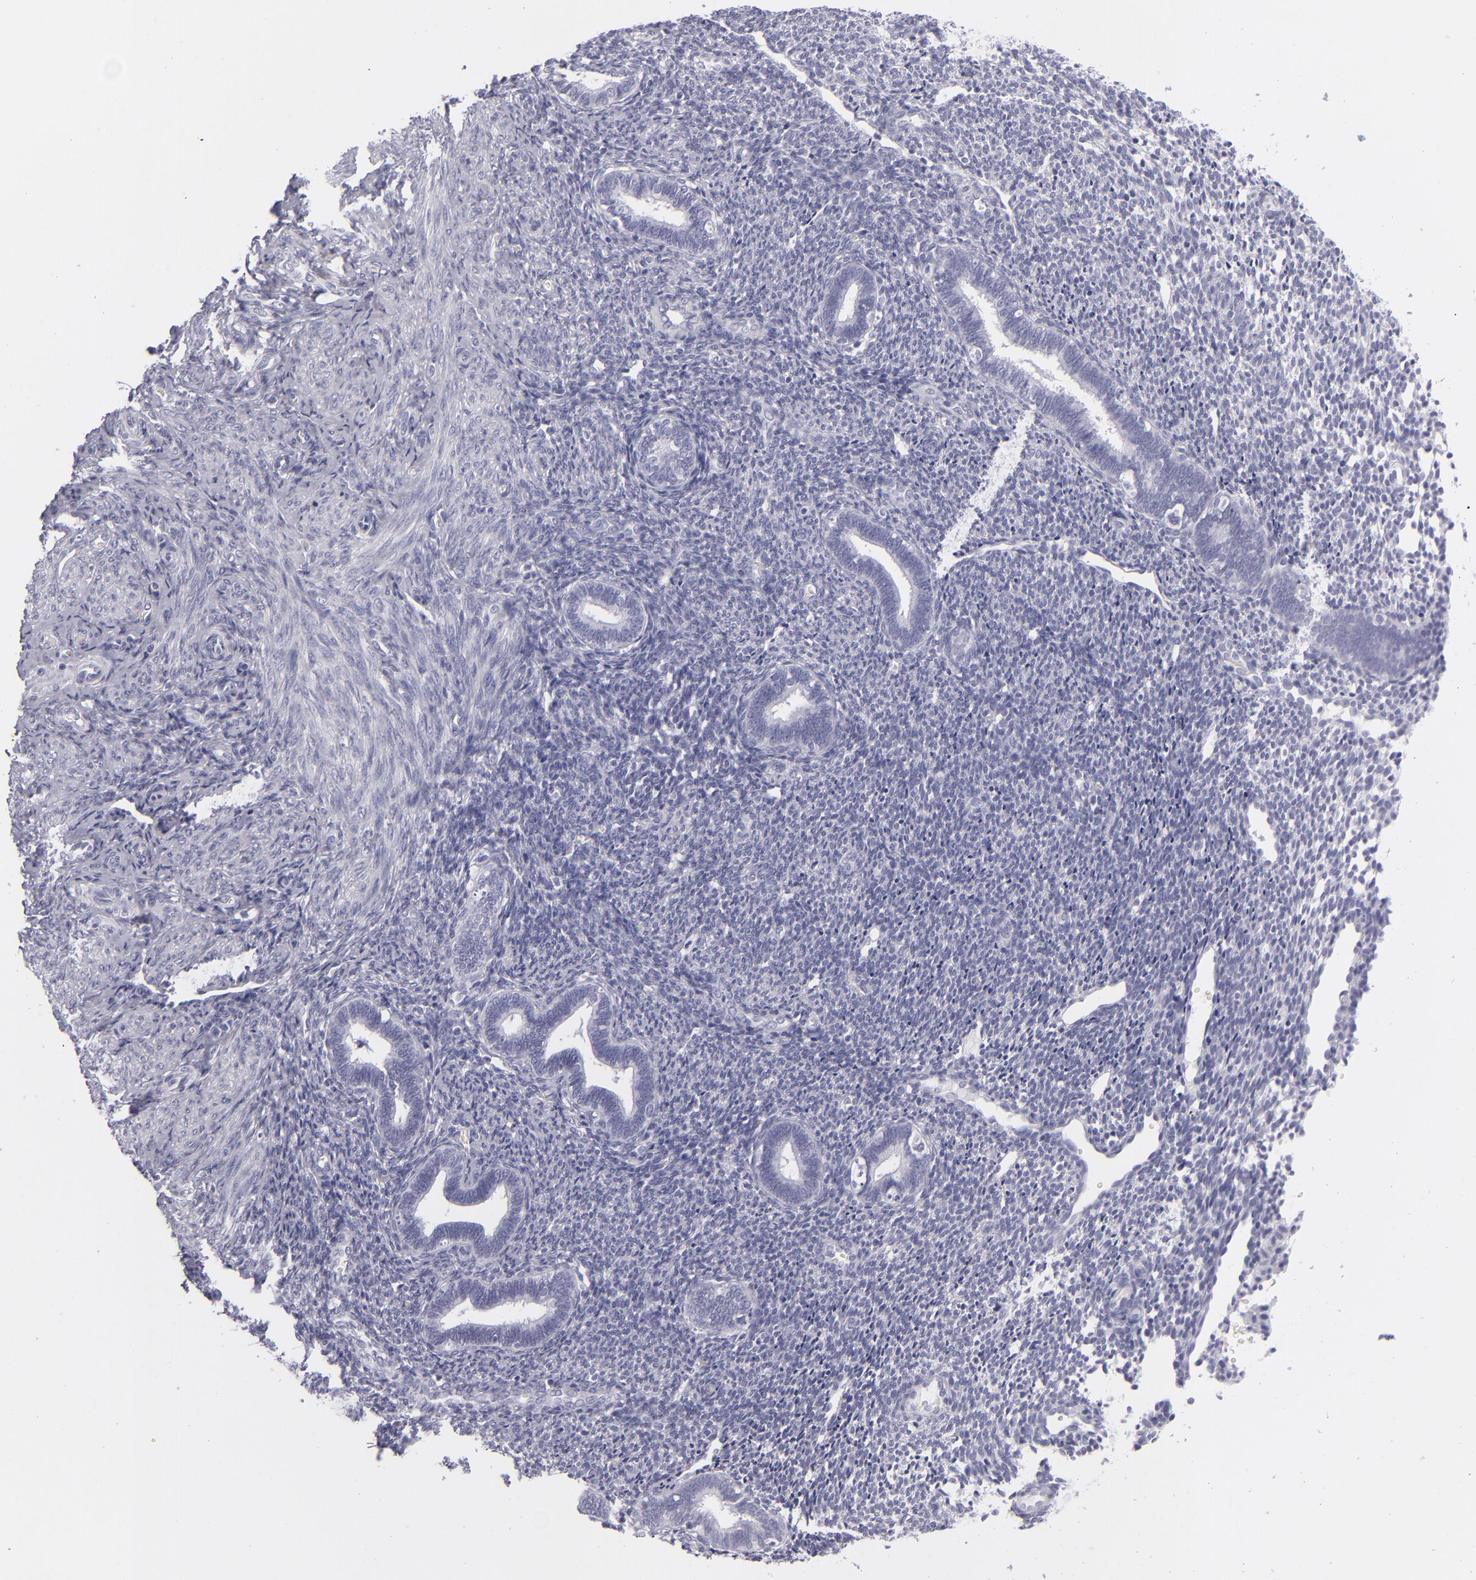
{"staining": {"intensity": "negative", "quantity": "none", "location": "none"}, "tissue": "endometrium", "cell_type": "Cells in endometrial stroma", "image_type": "normal", "snomed": [{"axis": "morphology", "description": "Normal tissue, NOS"}, {"axis": "topography", "description": "Endometrium"}], "caption": "Immunohistochemical staining of normal human endometrium shows no significant positivity in cells in endometrial stroma.", "gene": "VIL1", "patient": {"sex": "female", "age": 27}}